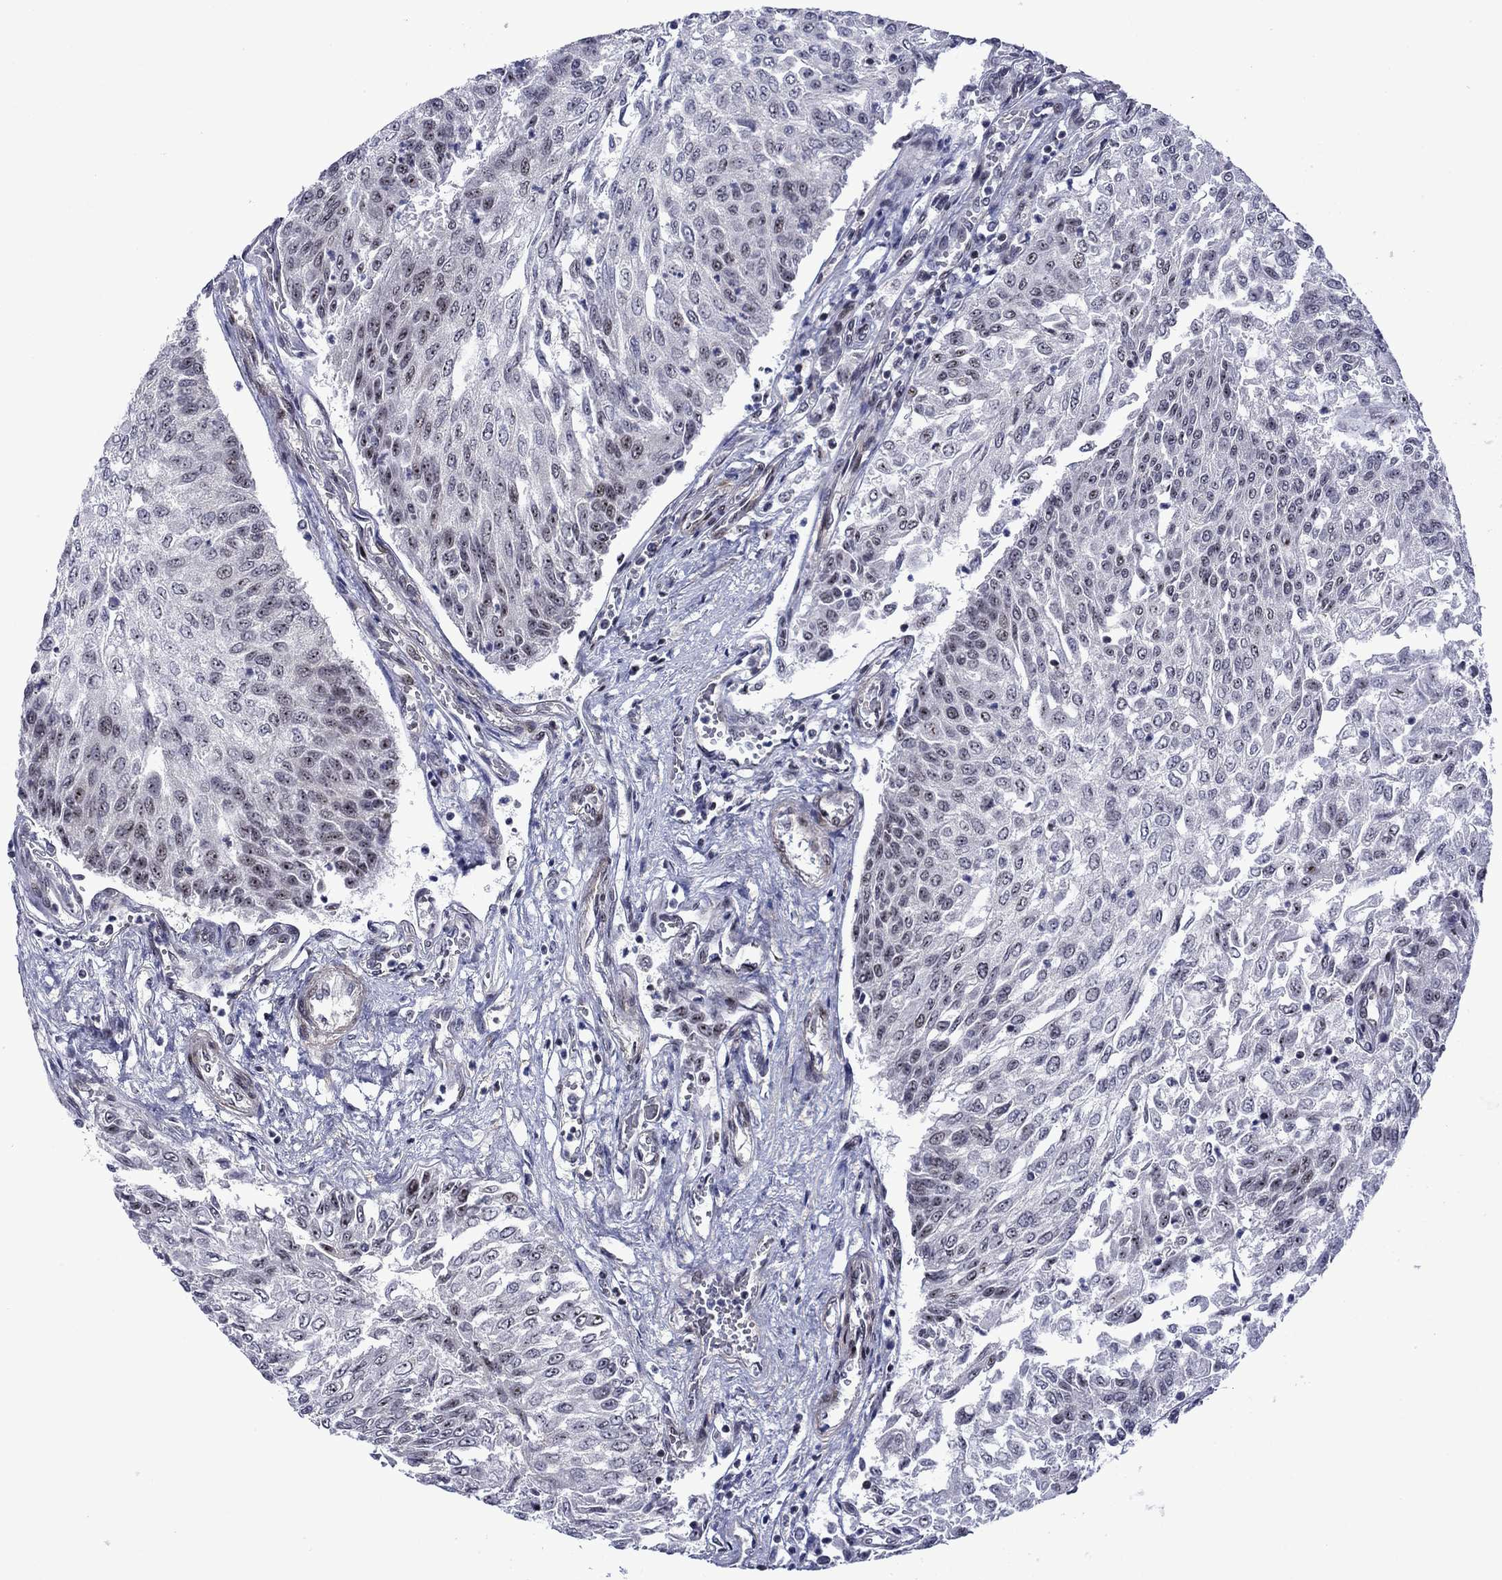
{"staining": {"intensity": "negative", "quantity": "none", "location": "none"}, "tissue": "urothelial cancer", "cell_type": "Tumor cells", "image_type": "cancer", "snomed": [{"axis": "morphology", "description": "Urothelial carcinoma, Low grade"}, {"axis": "topography", "description": "Urinary bladder"}], "caption": "Image shows no protein expression in tumor cells of urothelial carcinoma (low-grade) tissue.", "gene": "SURF2", "patient": {"sex": "male", "age": 78}}